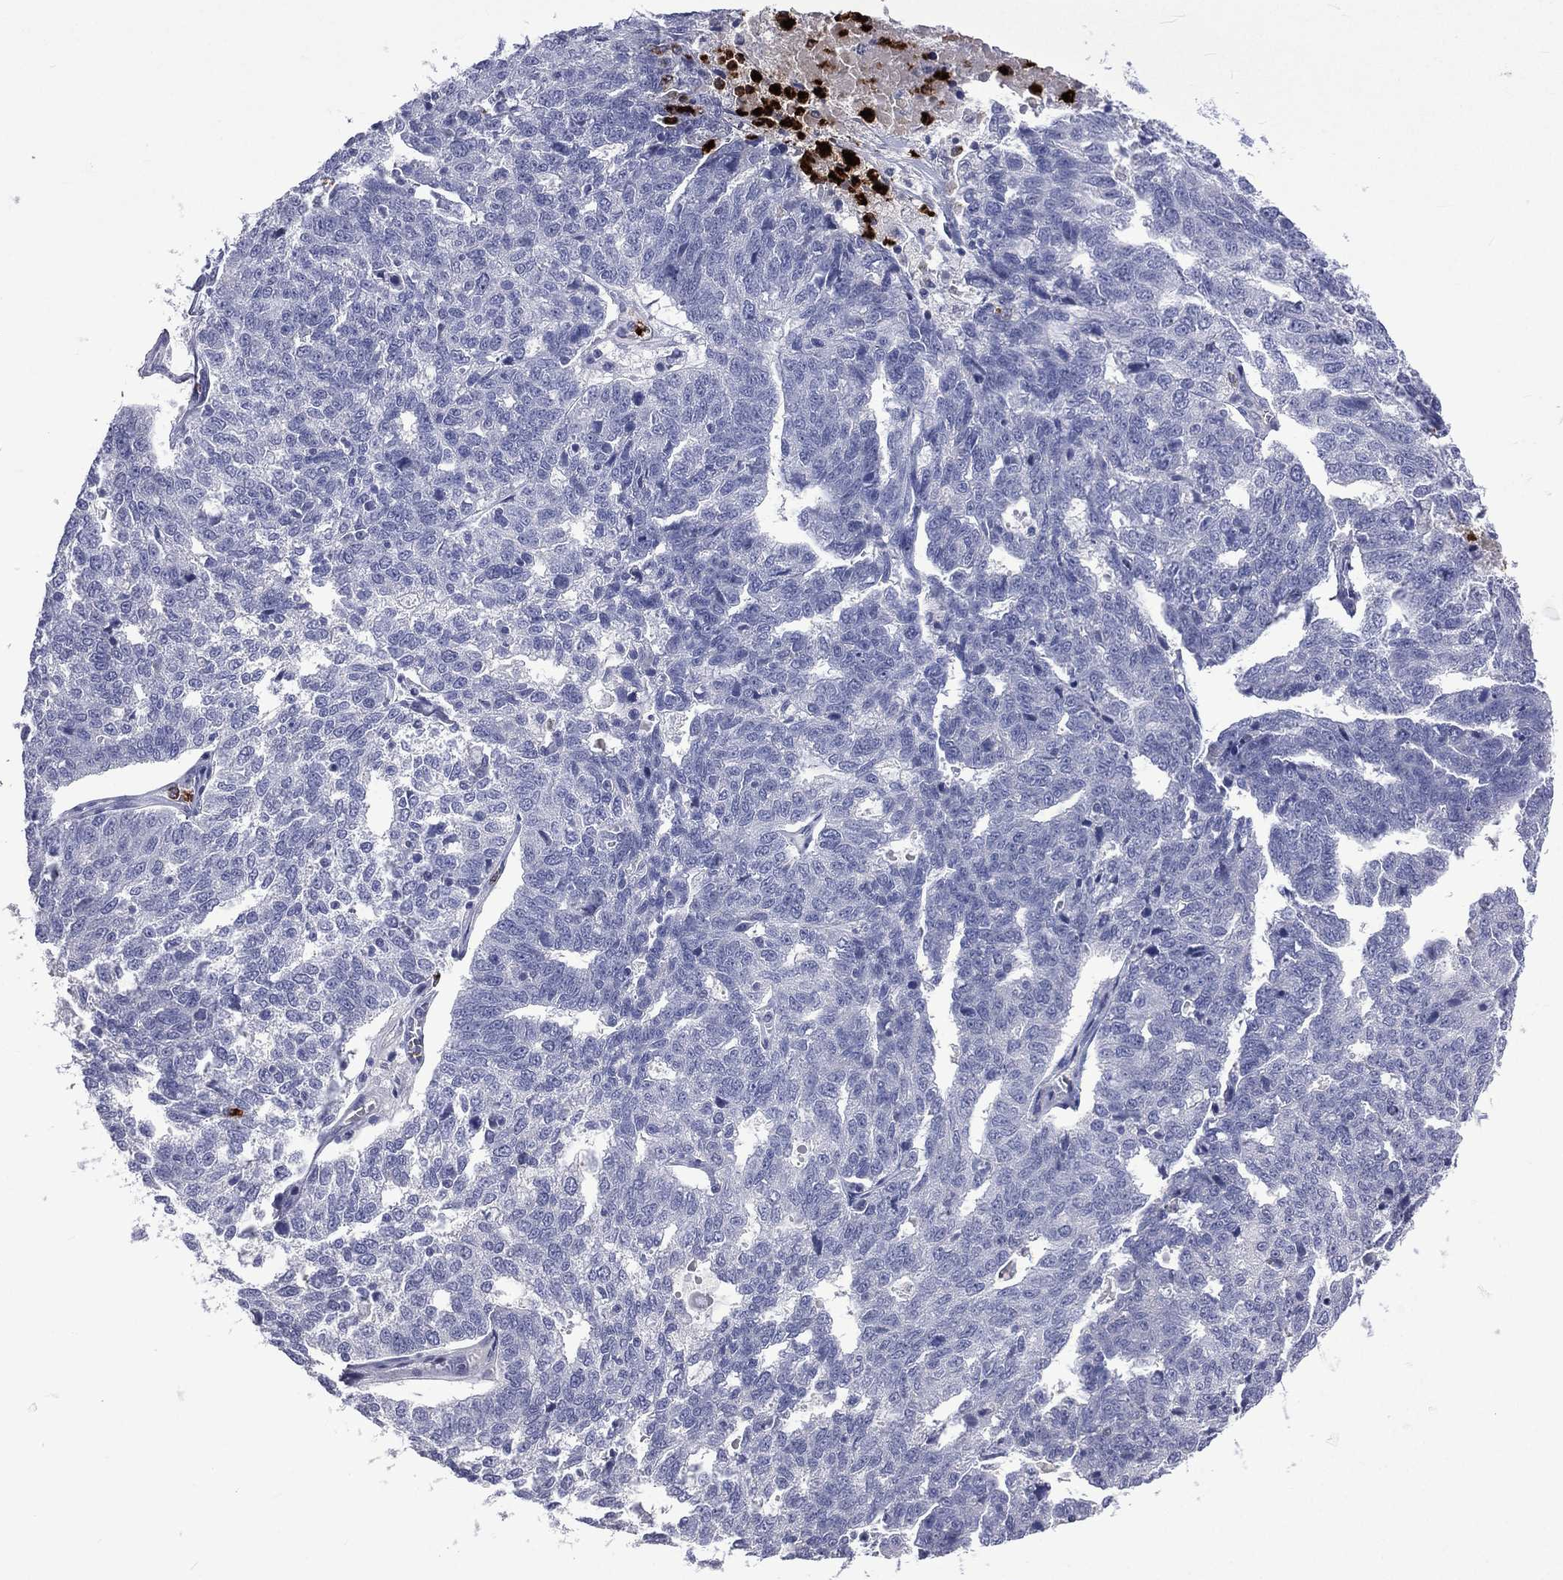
{"staining": {"intensity": "negative", "quantity": "none", "location": "none"}, "tissue": "ovarian cancer", "cell_type": "Tumor cells", "image_type": "cancer", "snomed": [{"axis": "morphology", "description": "Cystadenocarcinoma, serous, NOS"}, {"axis": "topography", "description": "Ovary"}], "caption": "The histopathology image demonstrates no significant expression in tumor cells of ovarian cancer. (DAB immunohistochemistry with hematoxylin counter stain).", "gene": "ELANE", "patient": {"sex": "female", "age": 71}}